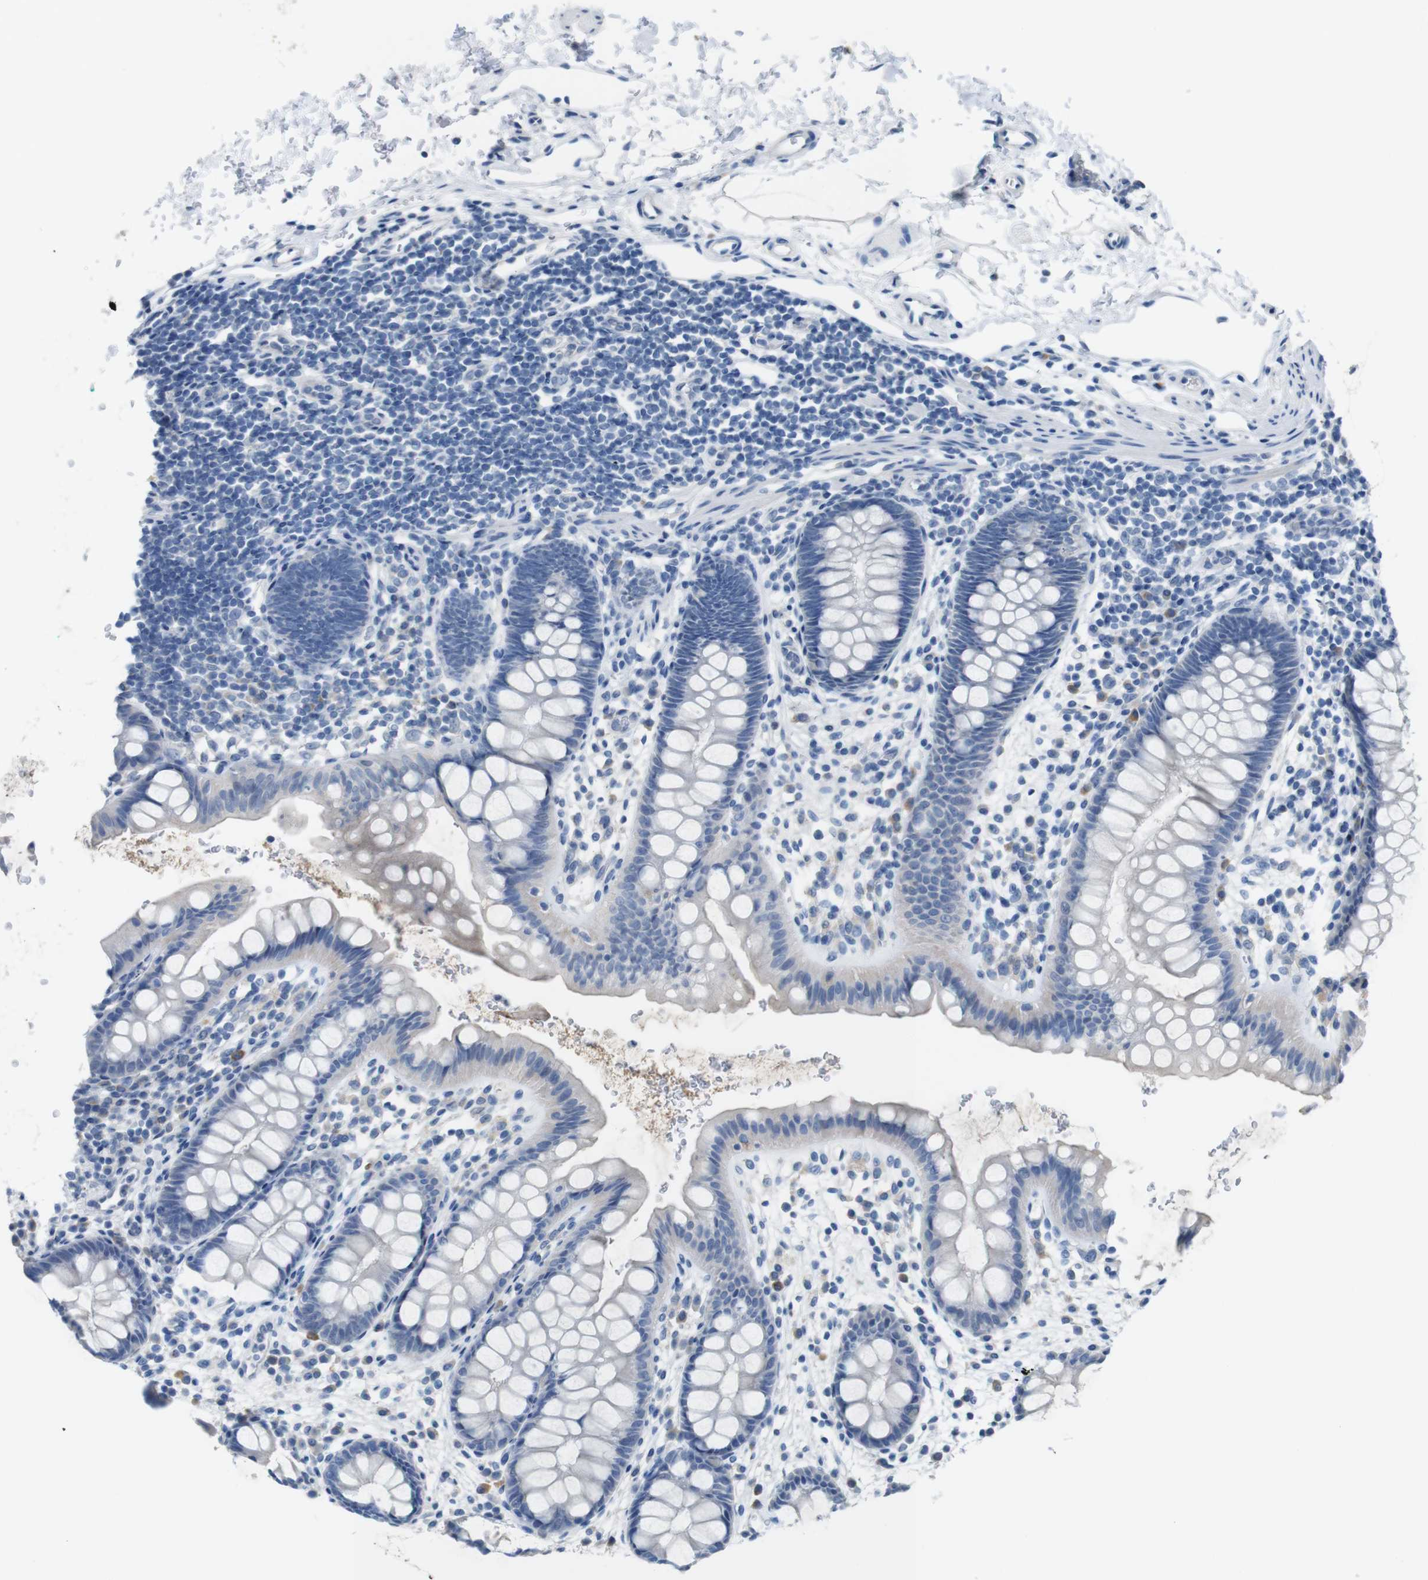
{"staining": {"intensity": "negative", "quantity": "none", "location": "none"}, "tissue": "rectum", "cell_type": "Glandular cells", "image_type": "normal", "snomed": [{"axis": "morphology", "description": "Normal tissue, NOS"}, {"axis": "topography", "description": "Rectum"}], "caption": "An immunohistochemistry (IHC) photomicrograph of benign rectum is shown. There is no staining in glandular cells of rectum. The staining was performed using DAB to visualize the protein expression in brown, while the nuclei were stained in blue with hematoxylin (Magnification: 20x).", "gene": "SLC2A8", "patient": {"sex": "female", "age": 24}}